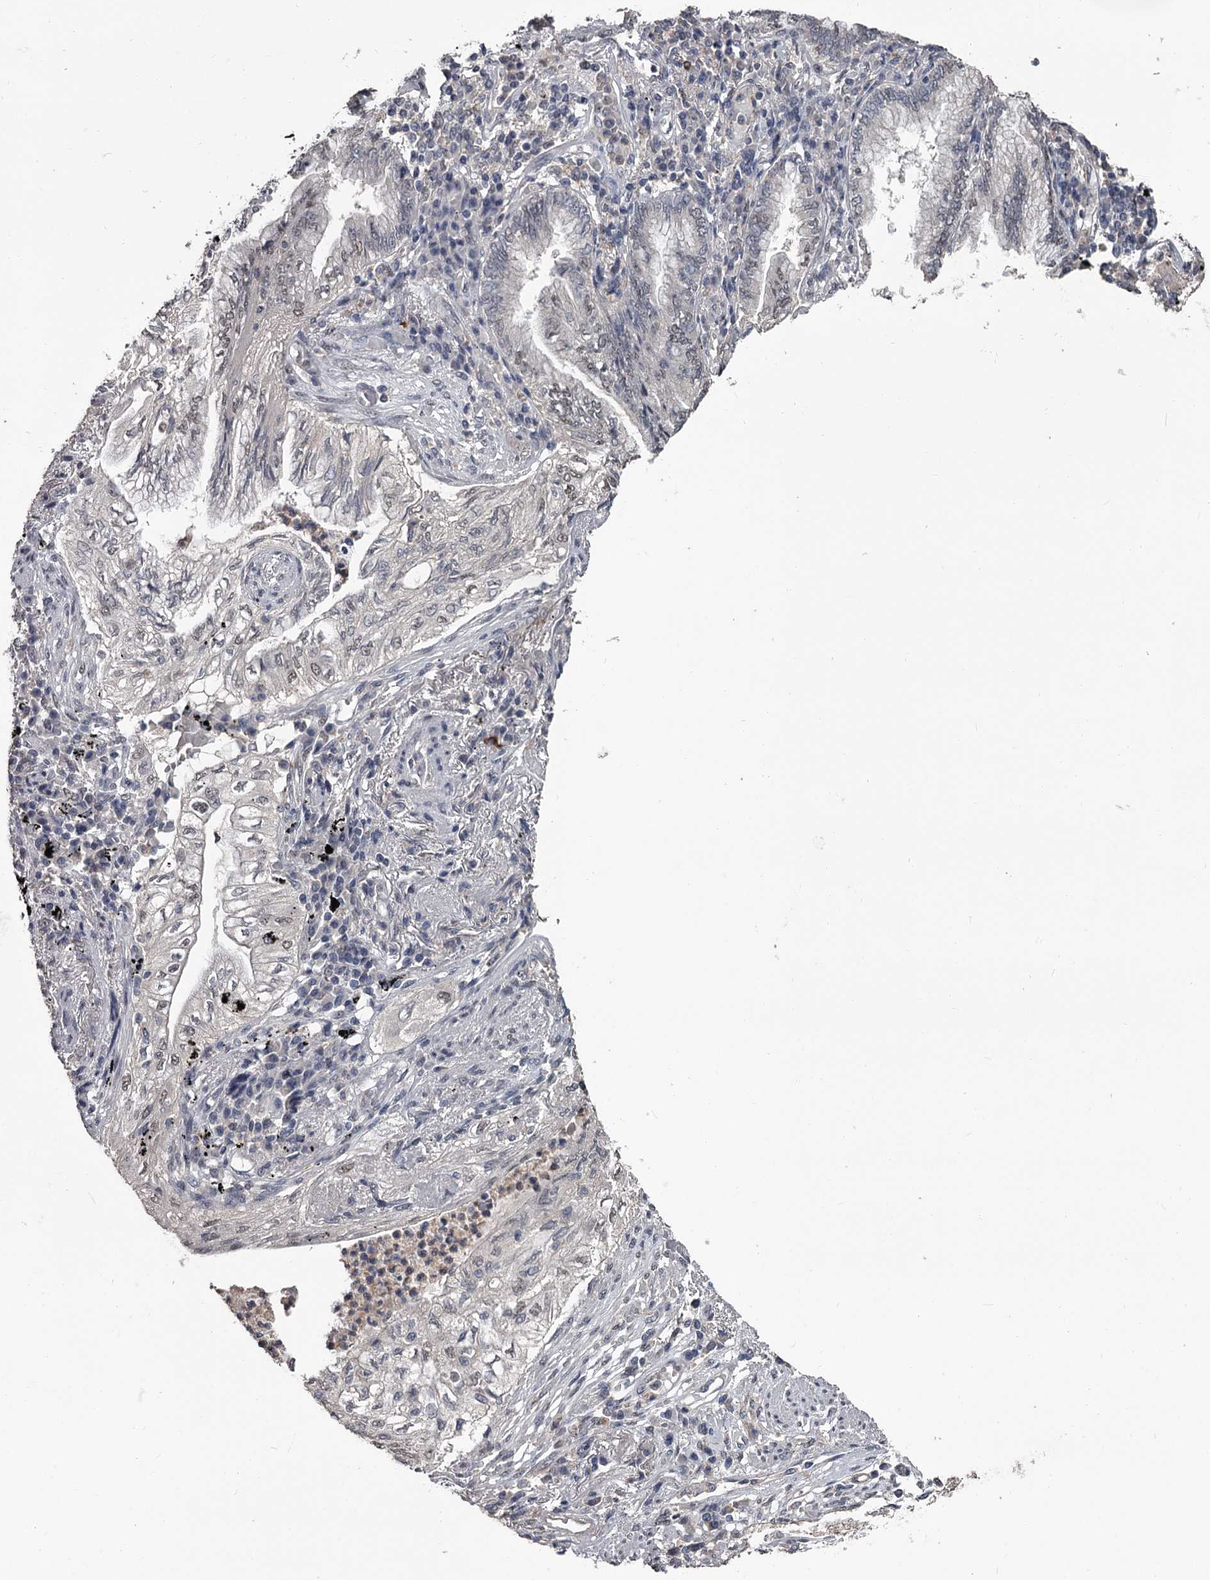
{"staining": {"intensity": "negative", "quantity": "none", "location": "none"}, "tissue": "lung cancer", "cell_type": "Tumor cells", "image_type": "cancer", "snomed": [{"axis": "morphology", "description": "Adenocarcinoma, NOS"}, {"axis": "topography", "description": "Lung"}], "caption": "Image shows no protein expression in tumor cells of adenocarcinoma (lung) tissue.", "gene": "PRPF40B", "patient": {"sex": "female", "age": 70}}